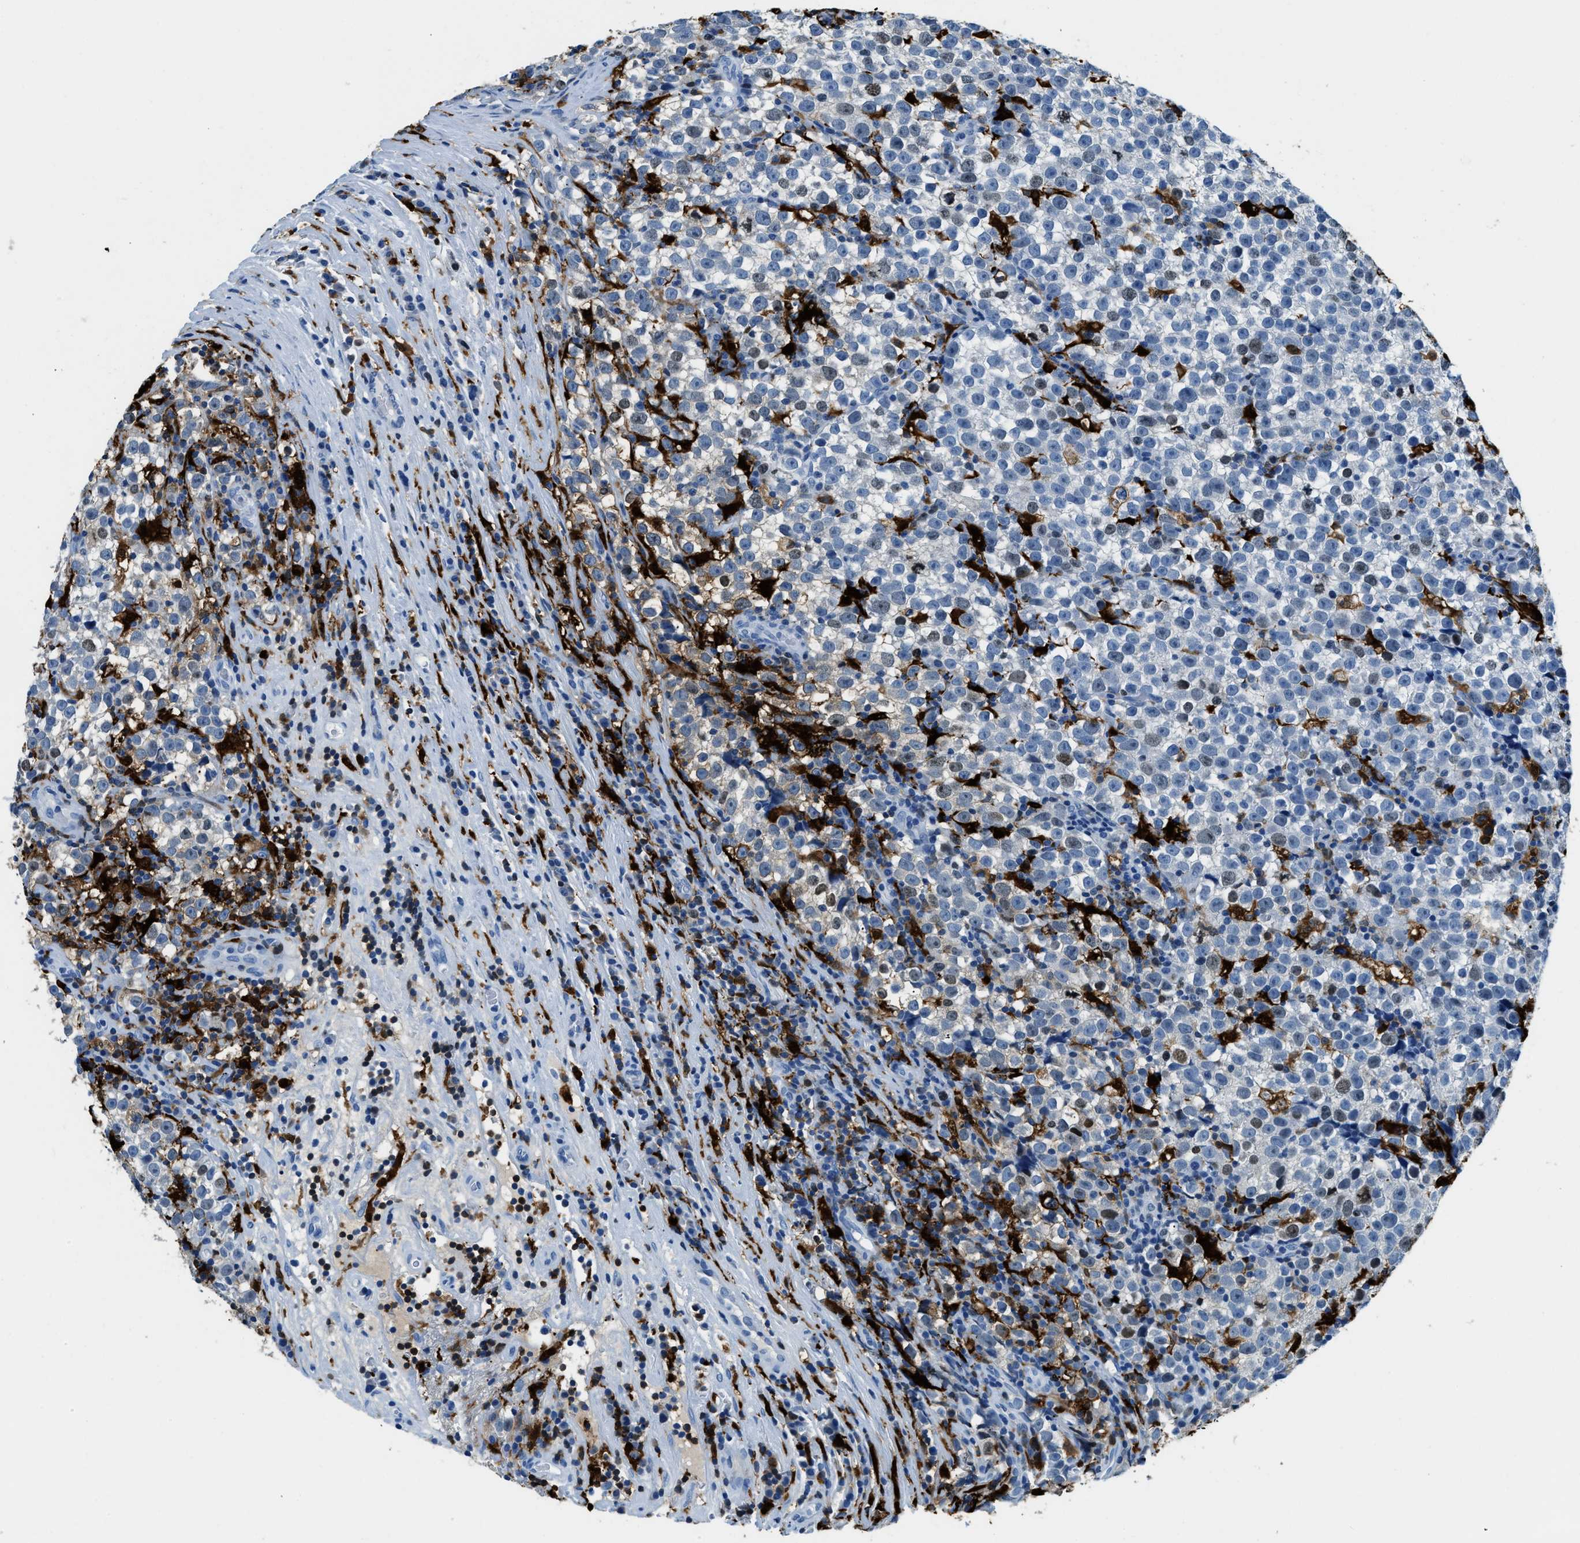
{"staining": {"intensity": "negative", "quantity": "none", "location": "none"}, "tissue": "testis cancer", "cell_type": "Tumor cells", "image_type": "cancer", "snomed": [{"axis": "morphology", "description": "Normal tissue, NOS"}, {"axis": "morphology", "description": "Seminoma, NOS"}, {"axis": "topography", "description": "Testis"}], "caption": "Tumor cells show no significant protein expression in testis cancer.", "gene": "CAPG", "patient": {"sex": "male", "age": 43}}